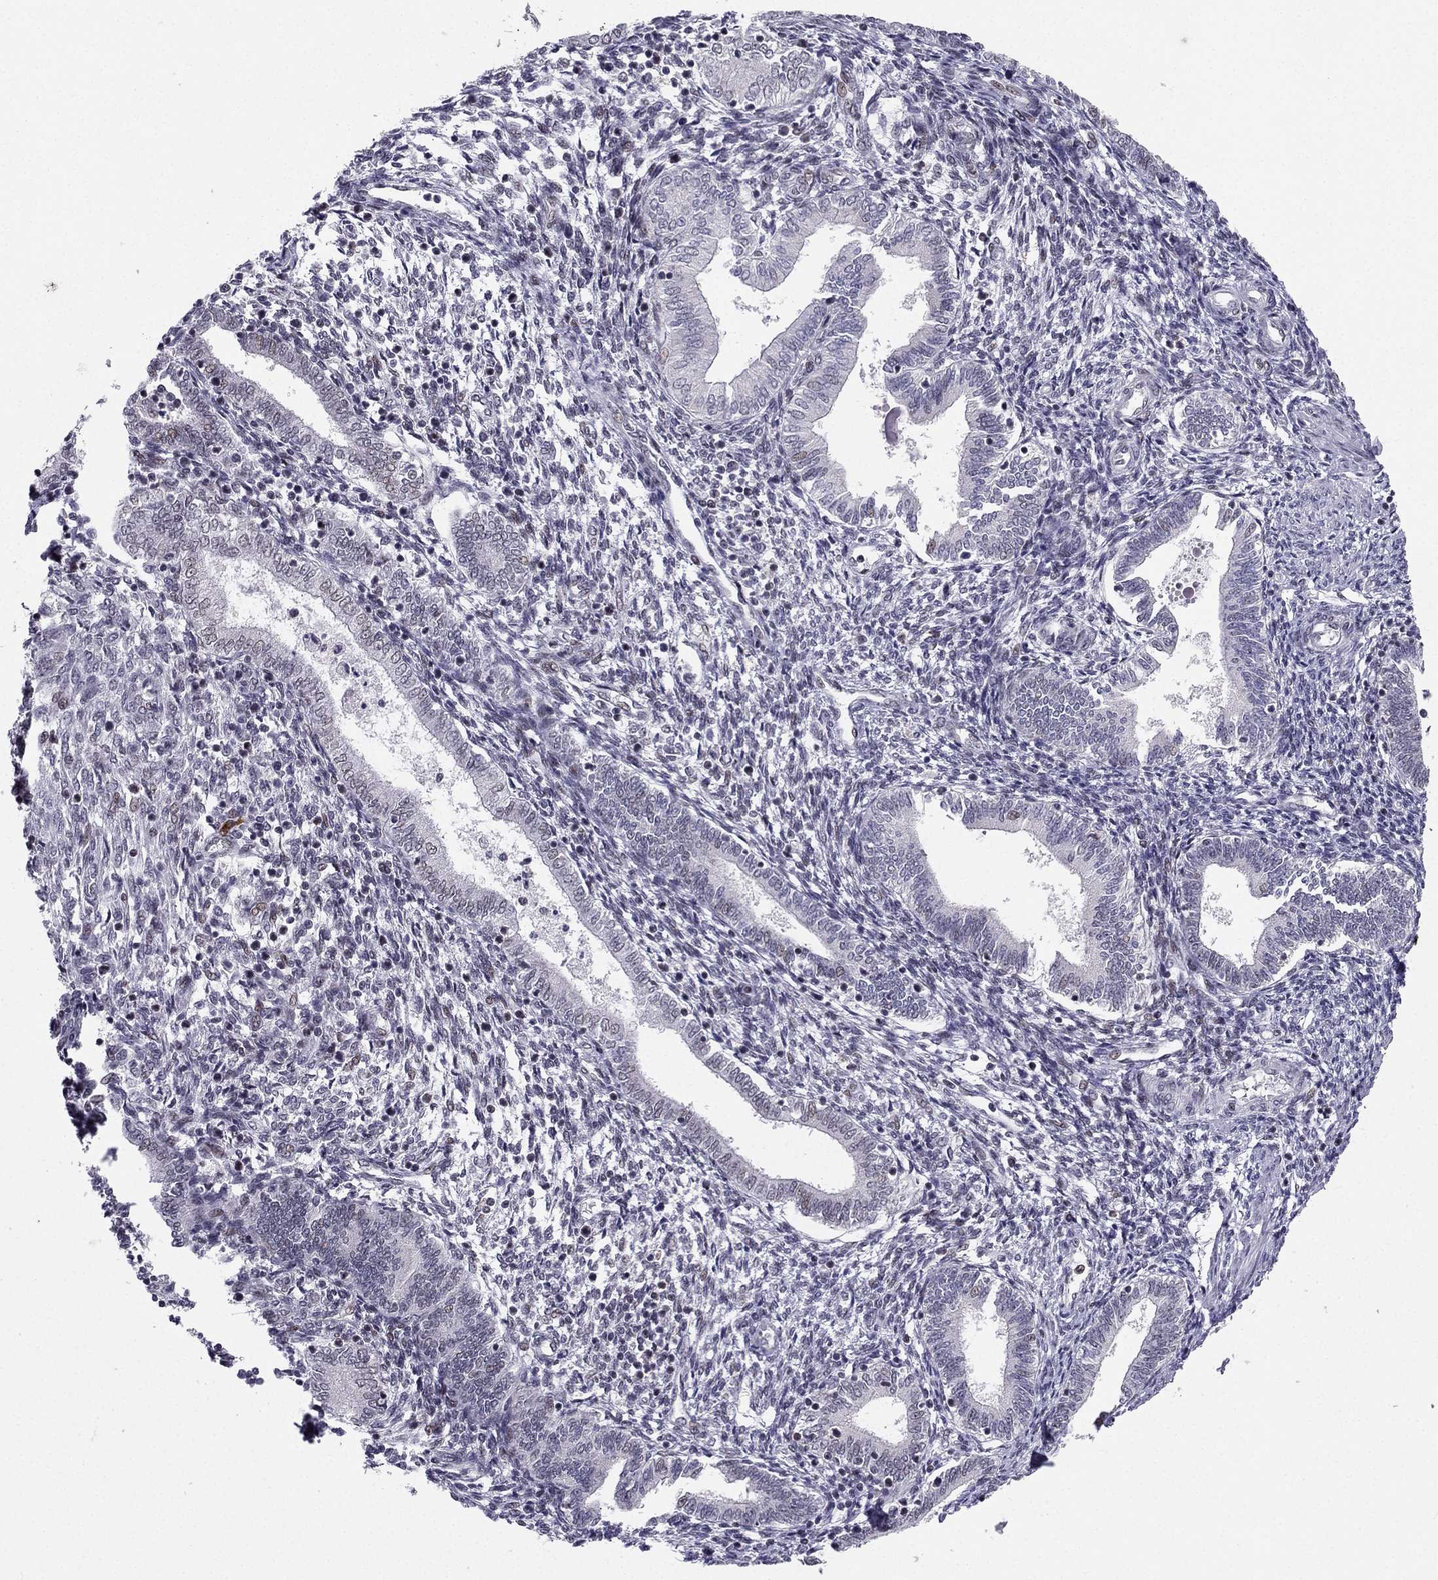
{"staining": {"intensity": "weak", "quantity": "<25%", "location": "nuclear"}, "tissue": "endometrium", "cell_type": "Cells in endometrial stroma", "image_type": "normal", "snomed": [{"axis": "morphology", "description": "Normal tissue, NOS"}, {"axis": "topography", "description": "Endometrium"}], "caption": "DAB immunohistochemical staining of benign endometrium reveals no significant positivity in cells in endometrial stroma. (DAB immunohistochemistry visualized using brightfield microscopy, high magnification).", "gene": "RPRD2", "patient": {"sex": "female", "age": 42}}